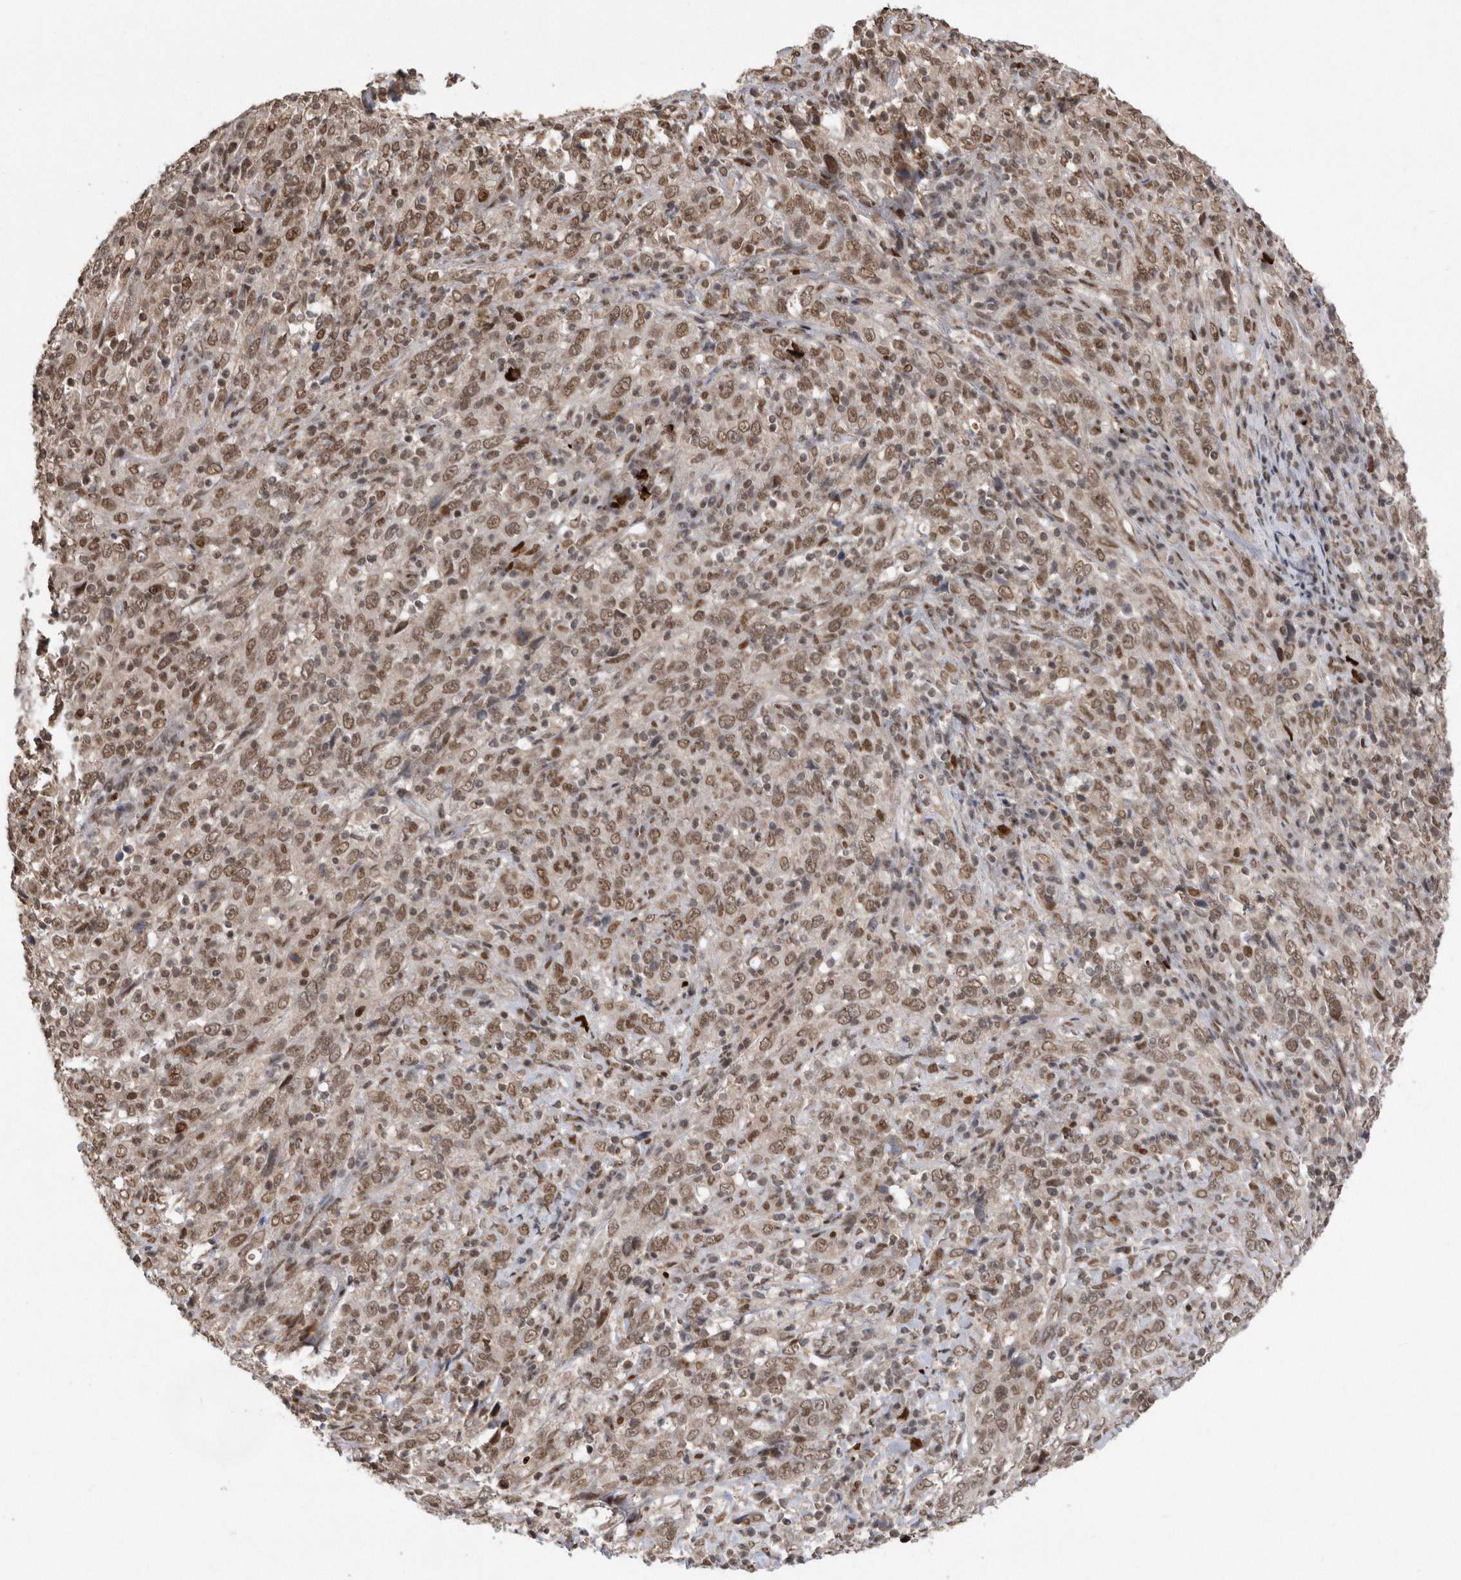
{"staining": {"intensity": "moderate", "quantity": ">75%", "location": "nuclear"}, "tissue": "cervical cancer", "cell_type": "Tumor cells", "image_type": "cancer", "snomed": [{"axis": "morphology", "description": "Squamous cell carcinoma, NOS"}, {"axis": "topography", "description": "Cervix"}], "caption": "Cervical squamous cell carcinoma stained with DAB immunohistochemistry demonstrates medium levels of moderate nuclear staining in about >75% of tumor cells.", "gene": "TDRD3", "patient": {"sex": "female", "age": 46}}